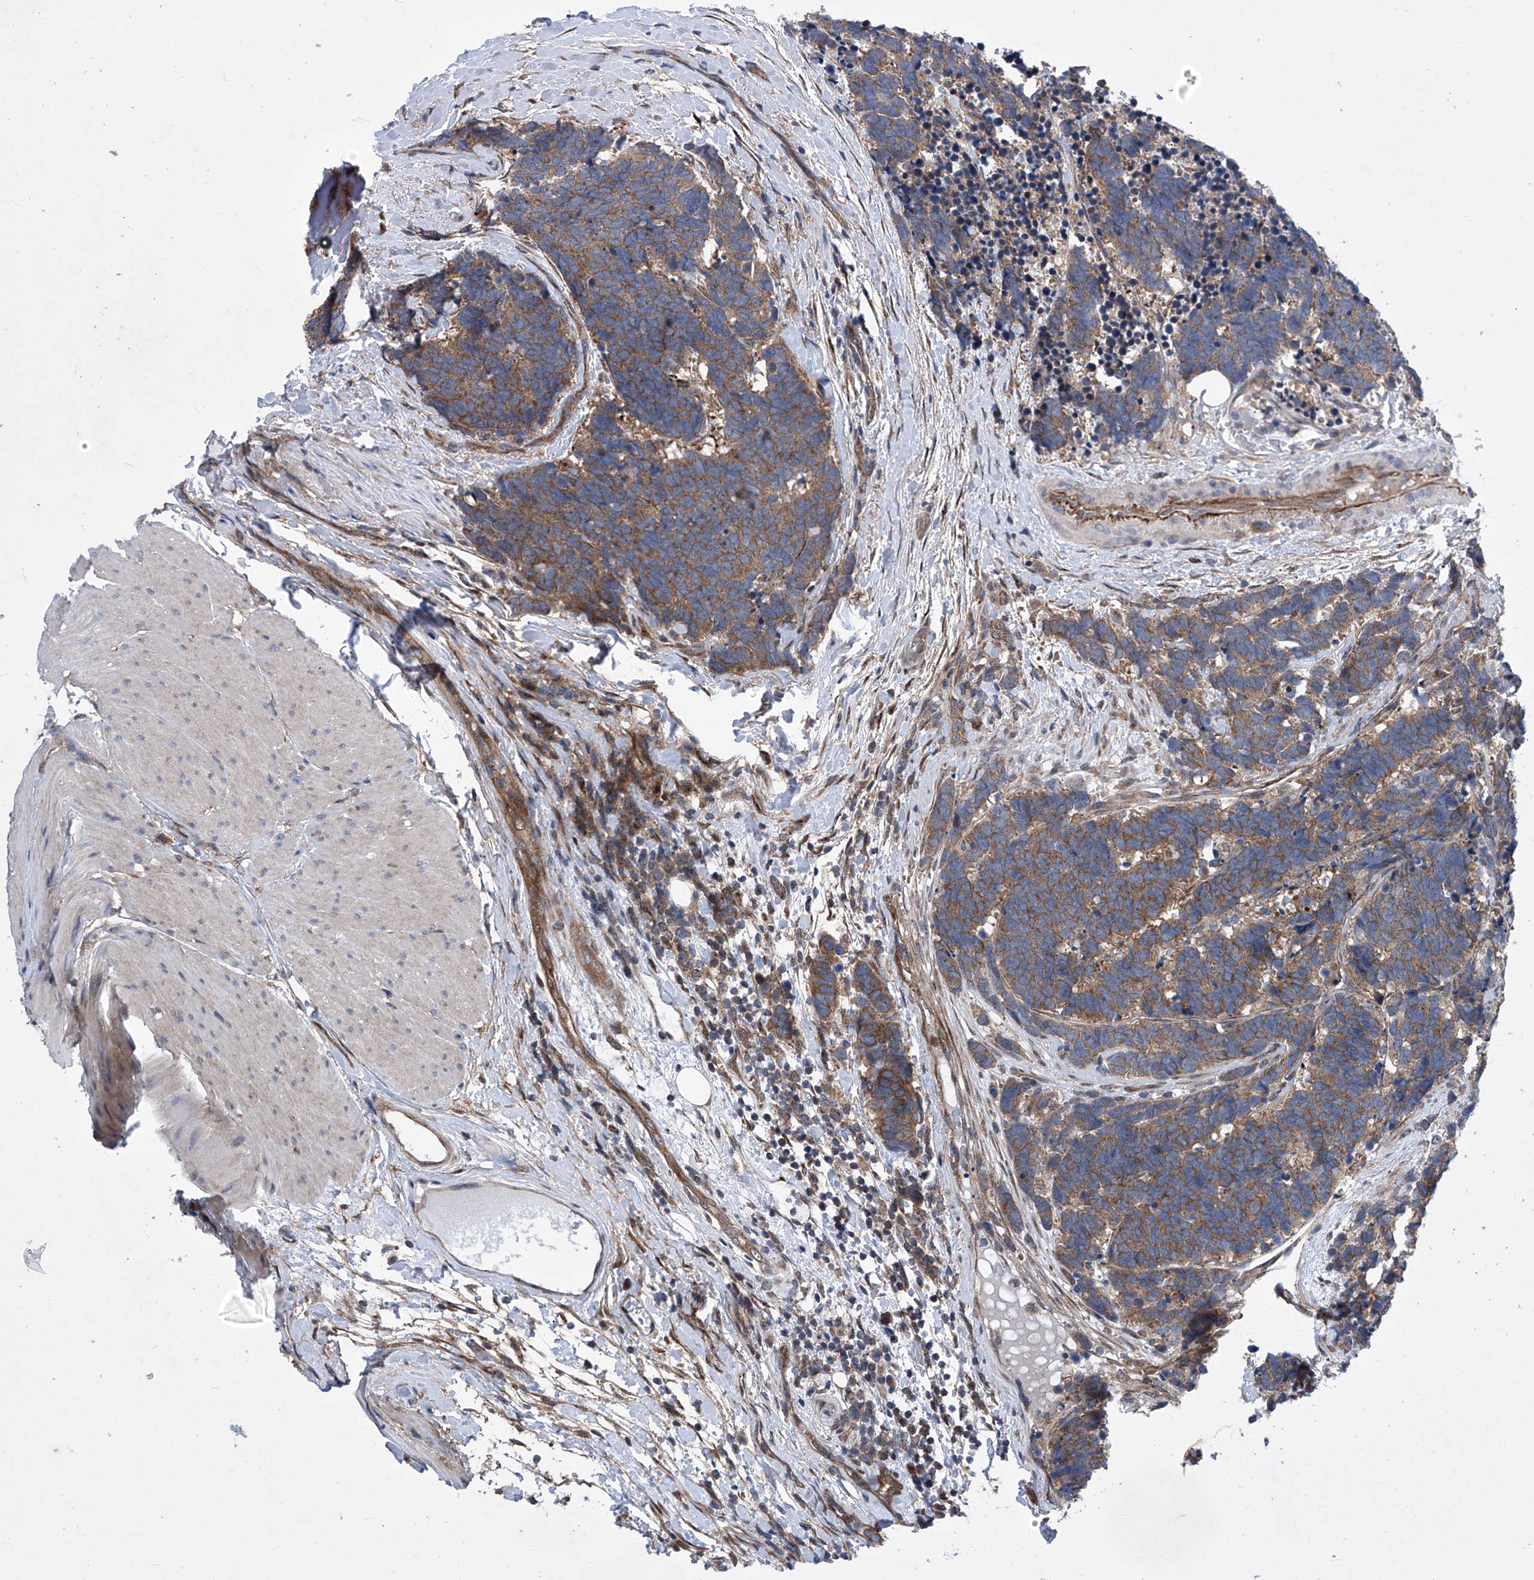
{"staining": {"intensity": "moderate", "quantity": ">75%", "location": "cytoplasmic/membranous"}, "tissue": "carcinoid", "cell_type": "Tumor cells", "image_type": "cancer", "snomed": [{"axis": "morphology", "description": "Carcinoma, NOS"}, {"axis": "morphology", "description": "Carcinoid, malignant, NOS"}, {"axis": "topography", "description": "Urinary bladder"}], "caption": "Human malignant carcinoid stained with a brown dye demonstrates moderate cytoplasmic/membranous positive expression in about >75% of tumor cells.", "gene": "KTI12", "patient": {"sex": "male", "age": 57}}